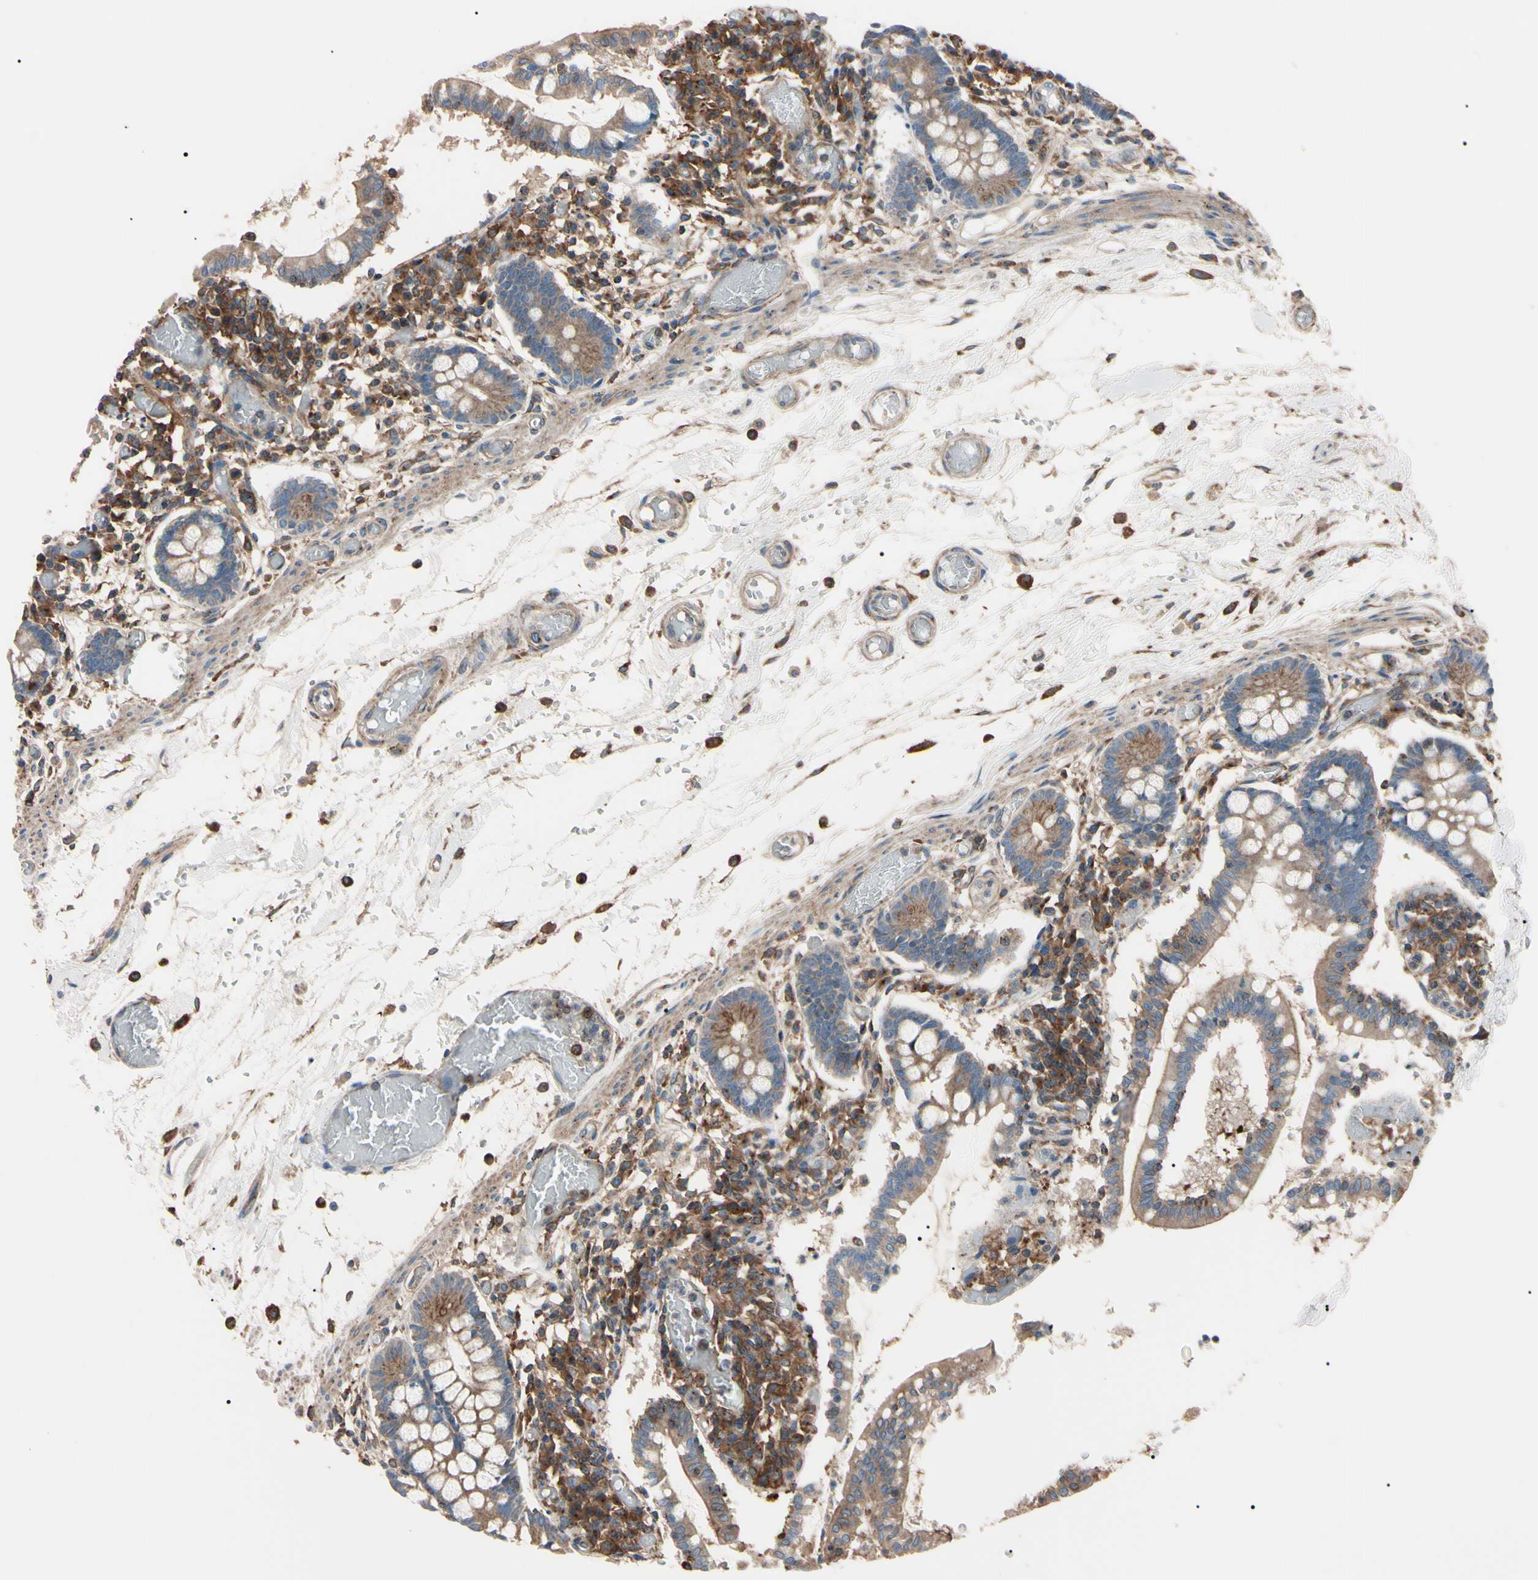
{"staining": {"intensity": "weak", "quantity": ">75%", "location": "cytoplasmic/membranous"}, "tissue": "small intestine", "cell_type": "Glandular cells", "image_type": "normal", "snomed": [{"axis": "morphology", "description": "Normal tissue, NOS"}, {"axis": "topography", "description": "Small intestine"}], "caption": "Glandular cells show low levels of weak cytoplasmic/membranous expression in approximately >75% of cells in unremarkable human small intestine.", "gene": "PRKACA", "patient": {"sex": "female", "age": 61}}